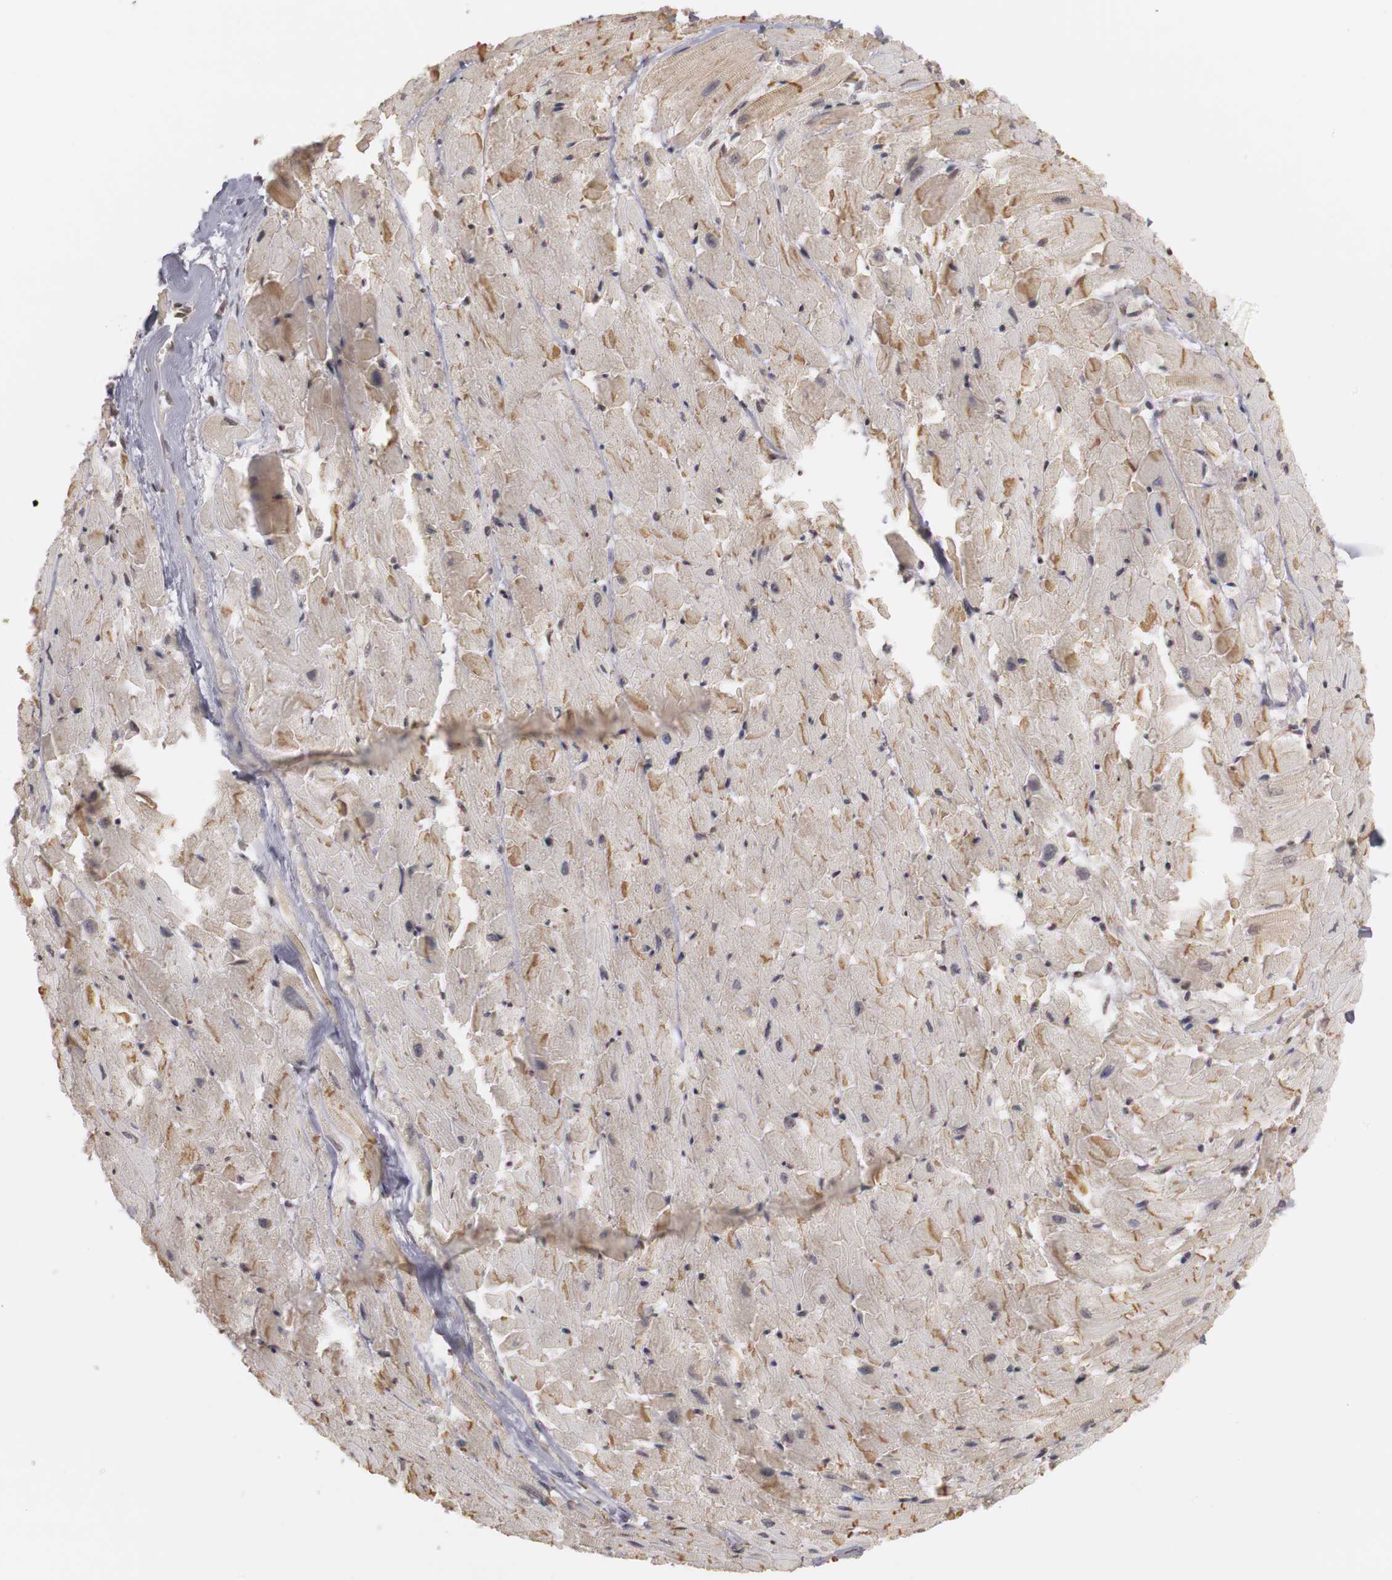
{"staining": {"intensity": "moderate", "quantity": "25%-75%", "location": "cytoplasmic/membranous"}, "tissue": "heart muscle", "cell_type": "Cardiomyocytes", "image_type": "normal", "snomed": [{"axis": "morphology", "description": "Normal tissue, NOS"}, {"axis": "topography", "description": "Heart"}], "caption": "Moderate cytoplasmic/membranous staining is seen in about 25%-75% of cardiomyocytes in benign heart muscle.", "gene": "PLEKHA1", "patient": {"sex": "female", "age": 19}}